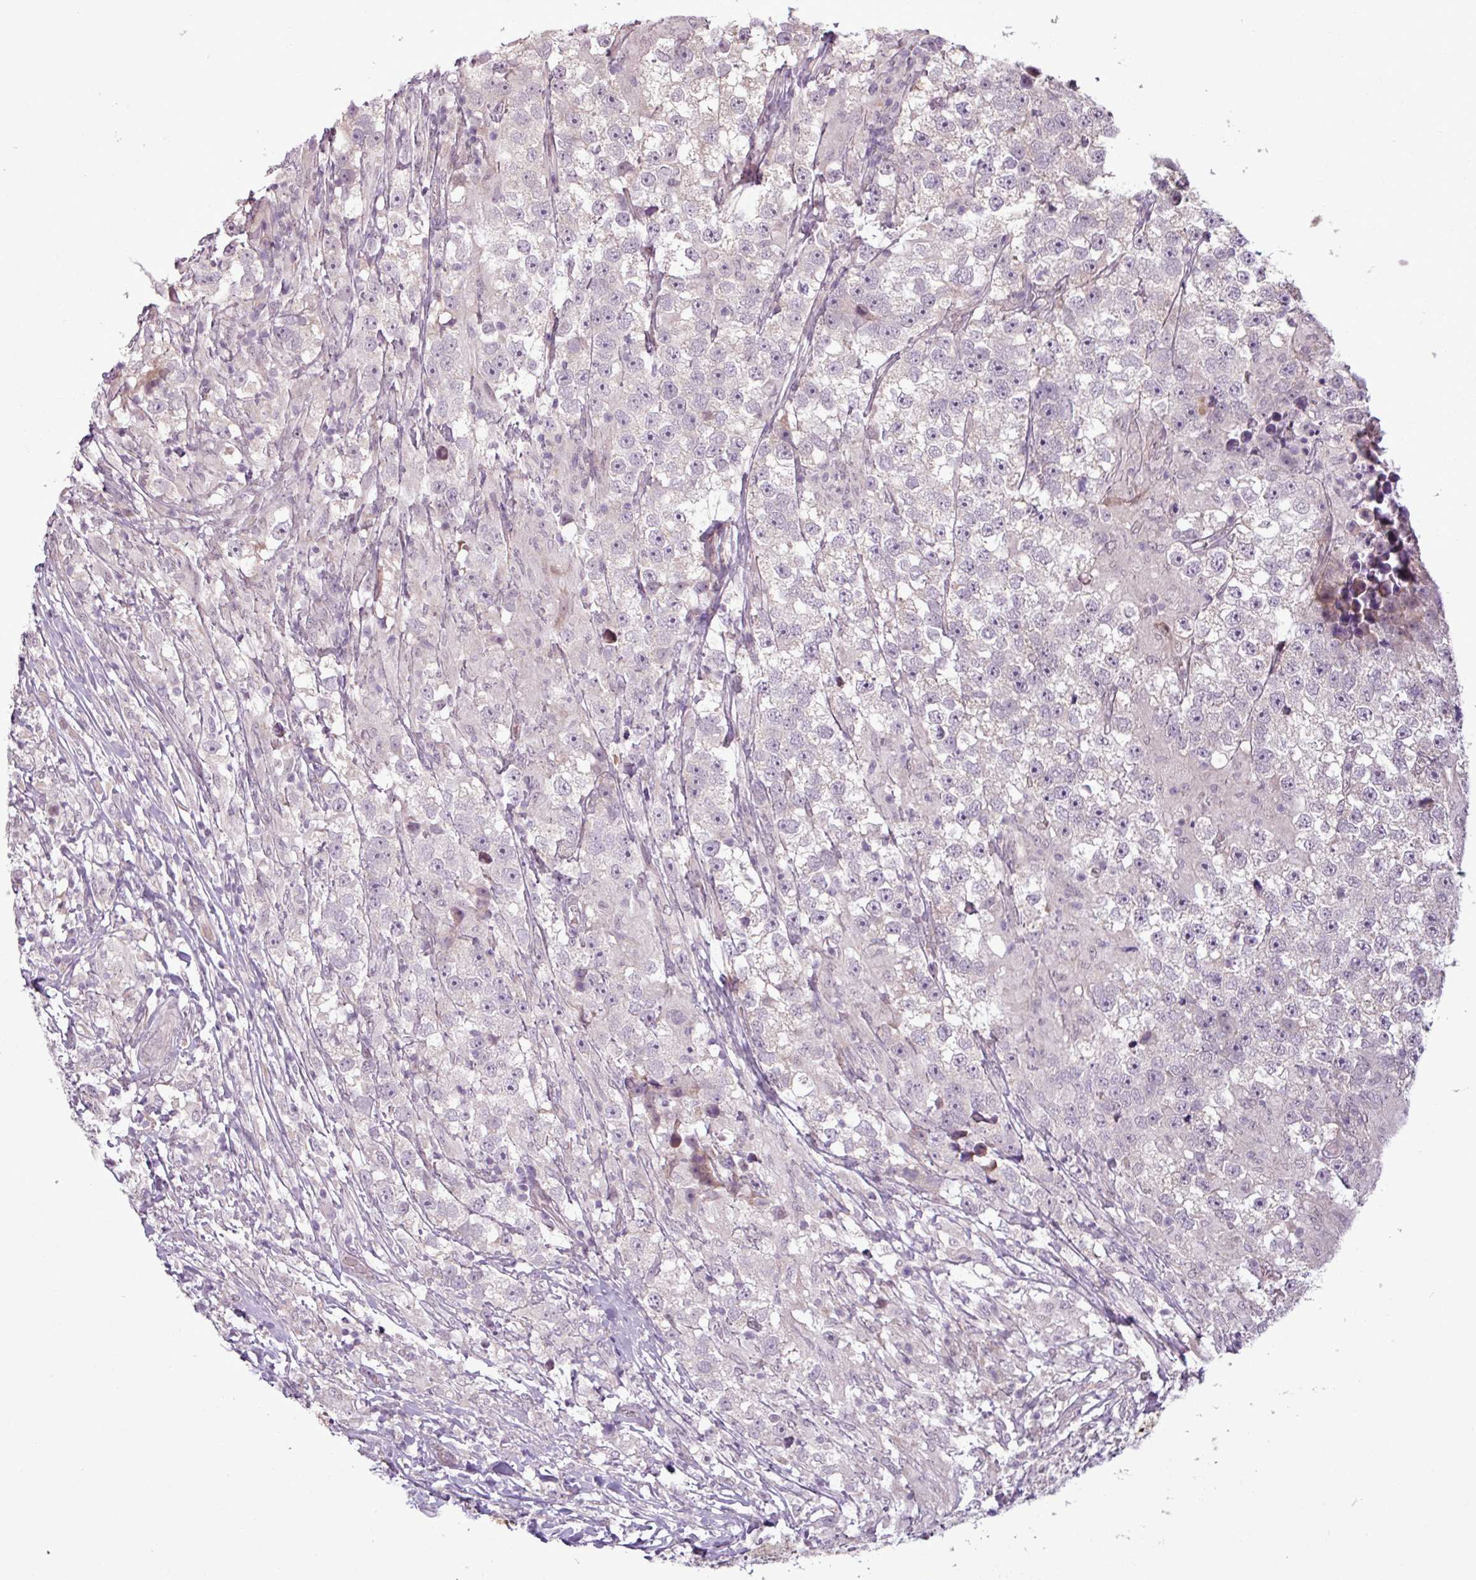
{"staining": {"intensity": "negative", "quantity": "none", "location": "none"}, "tissue": "testis cancer", "cell_type": "Tumor cells", "image_type": "cancer", "snomed": [{"axis": "morphology", "description": "Seminoma, NOS"}, {"axis": "topography", "description": "Testis"}], "caption": "A histopathology image of human testis cancer (seminoma) is negative for staining in tumor cells.", "gene": "GPT2", "patient": {"sex": "male", "age": 46}}